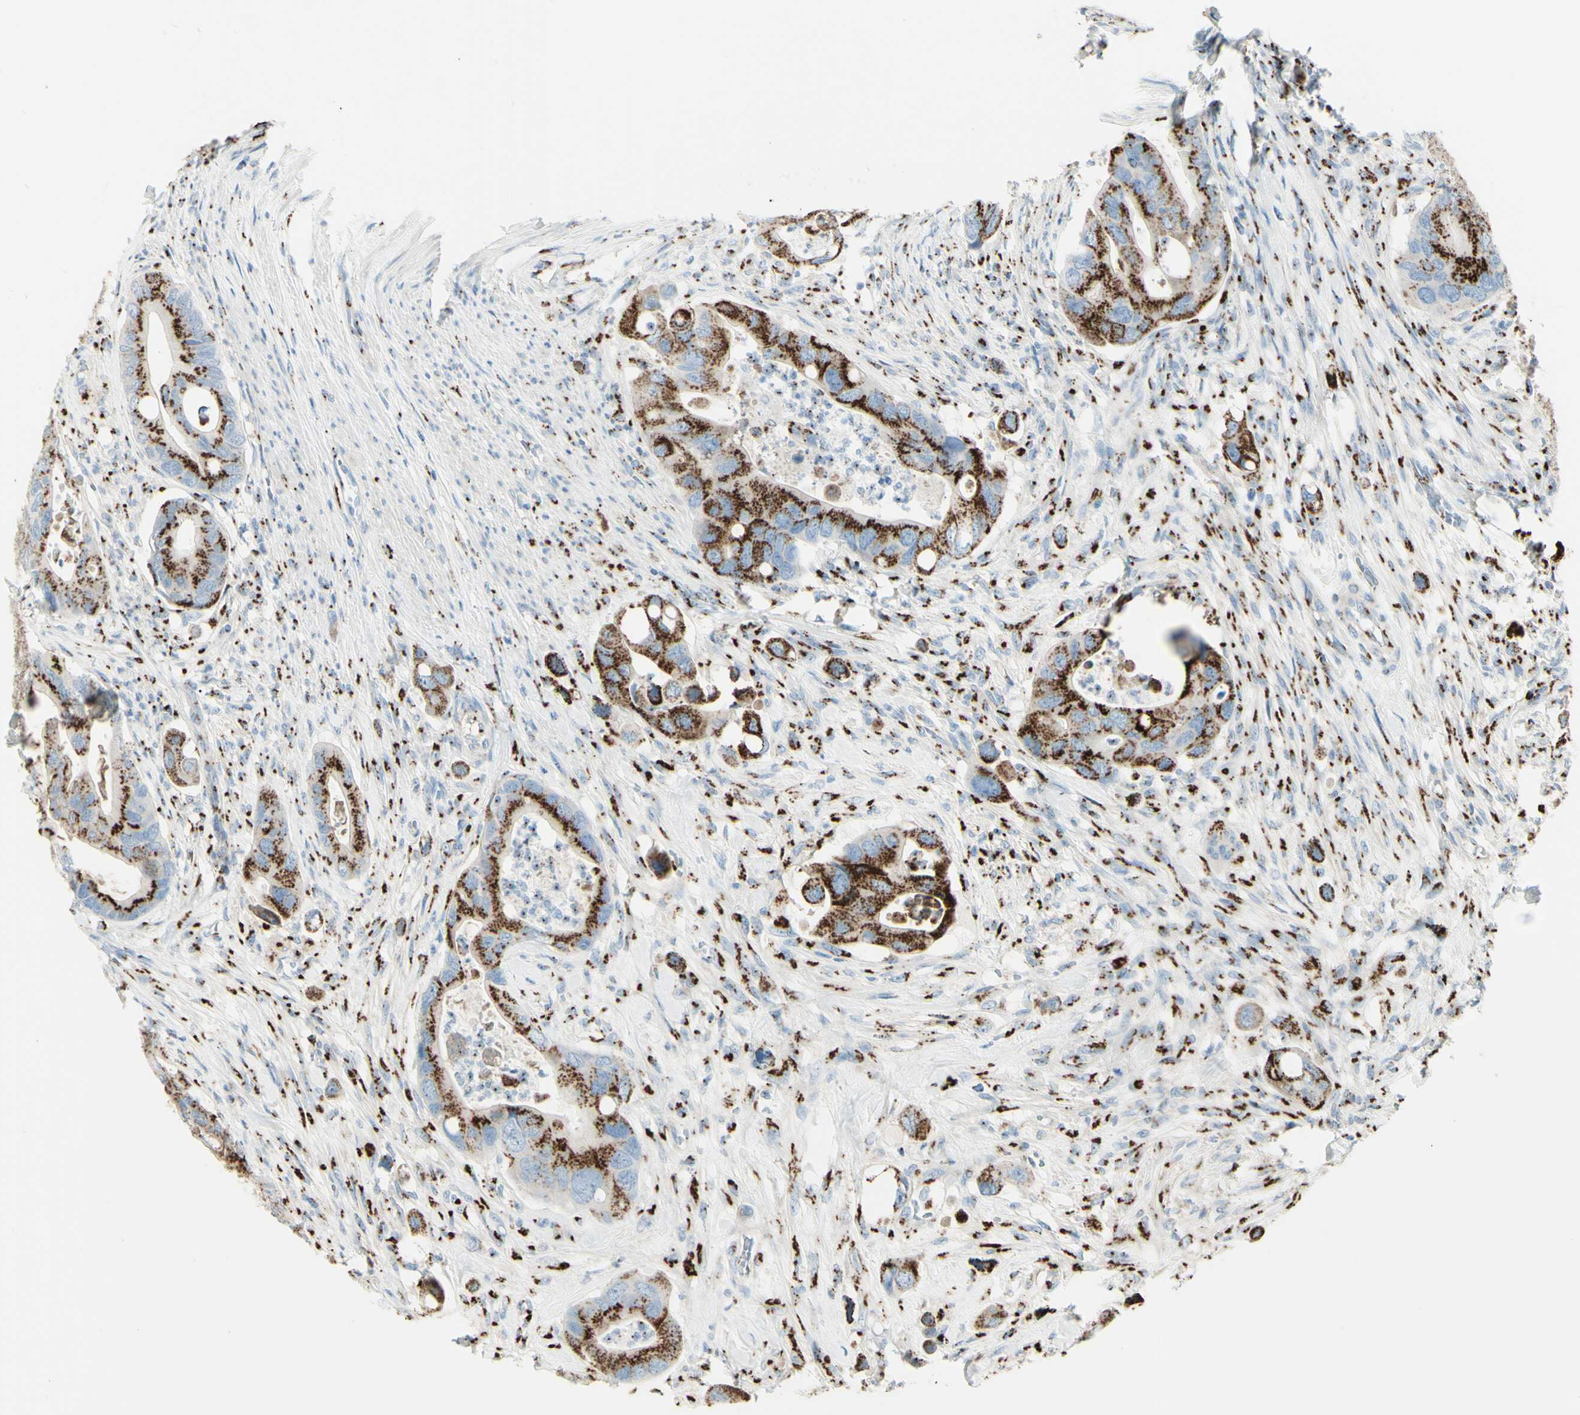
{"staining": {"intensity": "strong", "quantity": ">75%", "location": "cytoplasmic/membranous"}, "tissue": "colorectal cancer", "cell_type": "Tumor cells", "image_type": "cancer", "snomed": [{"axis": "morphology", "description": "Adenocarcinoma, NOS"}, {"axis": "topography", "description": "Rectum"}], "caption": "Immunohistochemistry (IHC) image of colorectal cancer stained for a protein (brown), which shows high levels of strong cytoplasmic/membranous expression in about >75% of tumor cells.", "gene": "B4GALT1", "patient": {"sex": "female", "age": 57}}